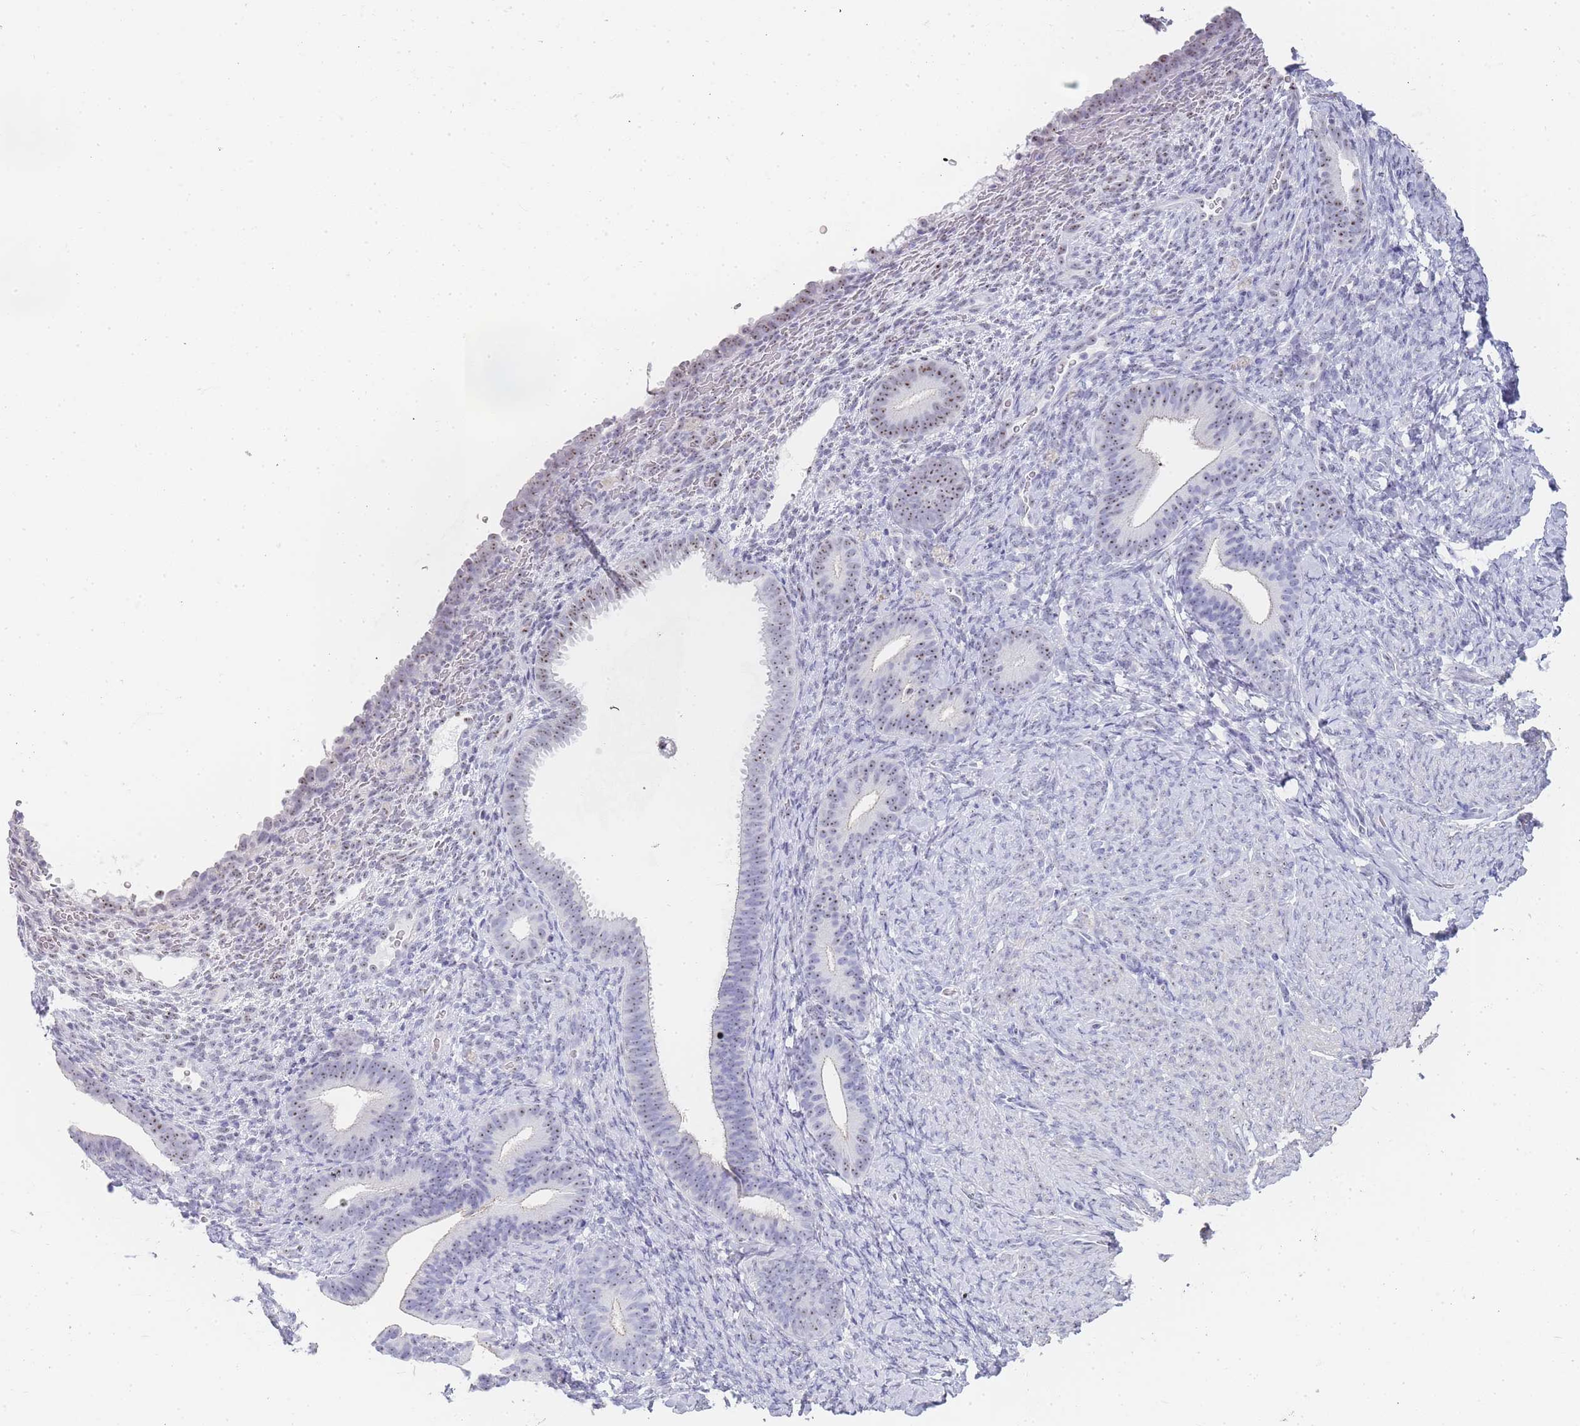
{"staining": {"intensity": "weak", "quantity": "<25%", "location": "nuclear"}, "tissue": "endometrium", "cell_type": "Cells in endometrial stroma", "image_type": "normal", "snomed": [{"axis": "morphology", "description": "Normal tissue, NOS"}, {"axis": "topography", "description": "Endometrium"}], "caption": "There is no significant positivity in cells in endometrial stroma of endometrium. (DAB (3,3'-diaminobenzidine) immunohistochemistry (IHC) with hematoxylin counter stain).", "gene": "NOP14", "patient": {"sex": "female", "age": 65}}